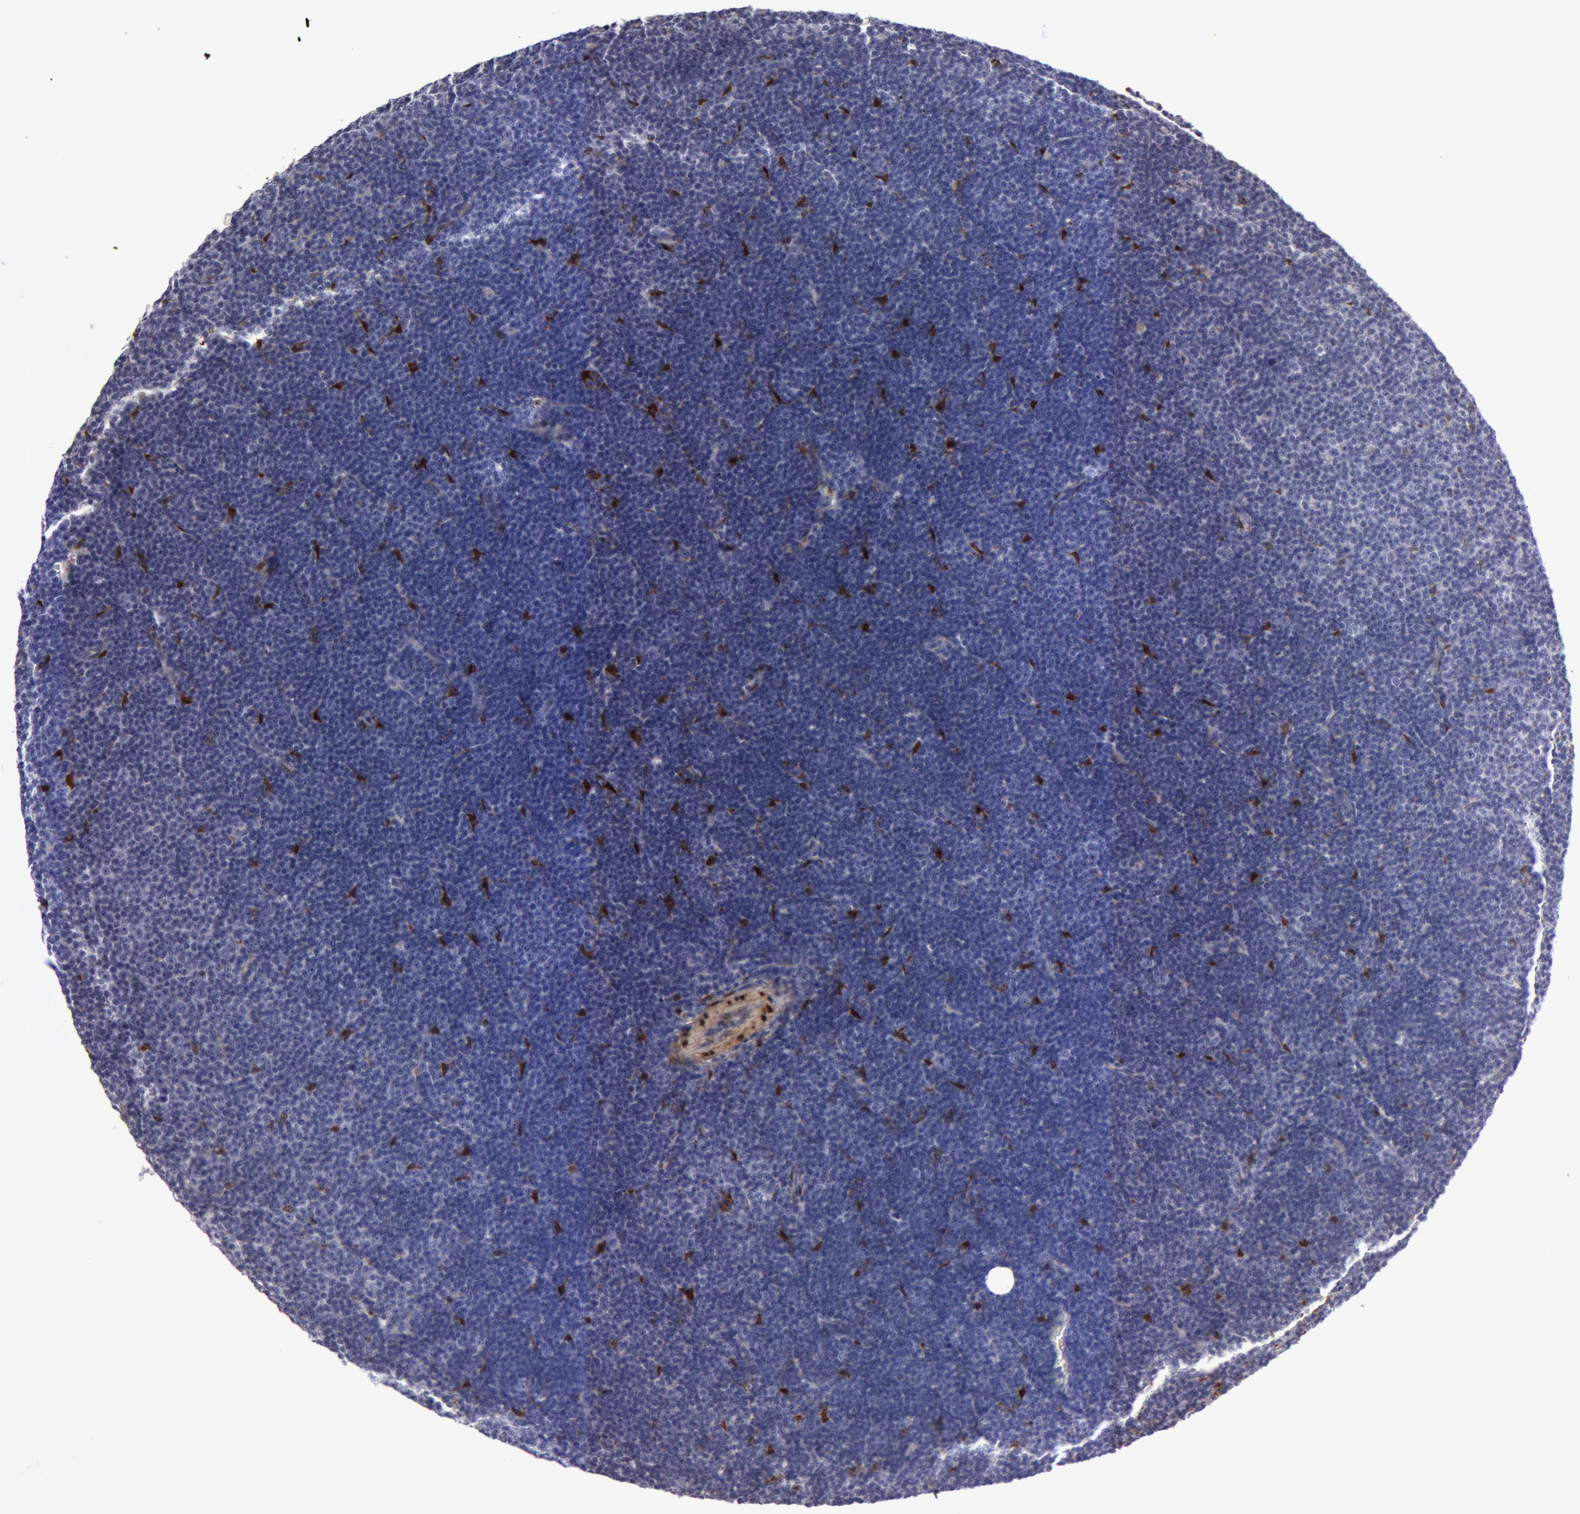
{"staining": {"intensity": "strong", "quantity": "<25%", "location": "cytoplasmic/membranous"}, "tissue": "lymphoma", "cell_type": "Tumor cells", "image_type": "cancer", "snomed": [{"axis": "morphology", "description": "Malignant lymphoma, non-Hodgkin's type, Low grade"}, {"axis": "topography", "description": "Lymph node"}], "caption": "Protein positivity by immunohistochemistry shows strong cytoplasmic/membranous expression in approximately <25% of tumor cells in lymphoma.", "gene": "TAGLN", "patient": {"sex": "male", "age": 57}}